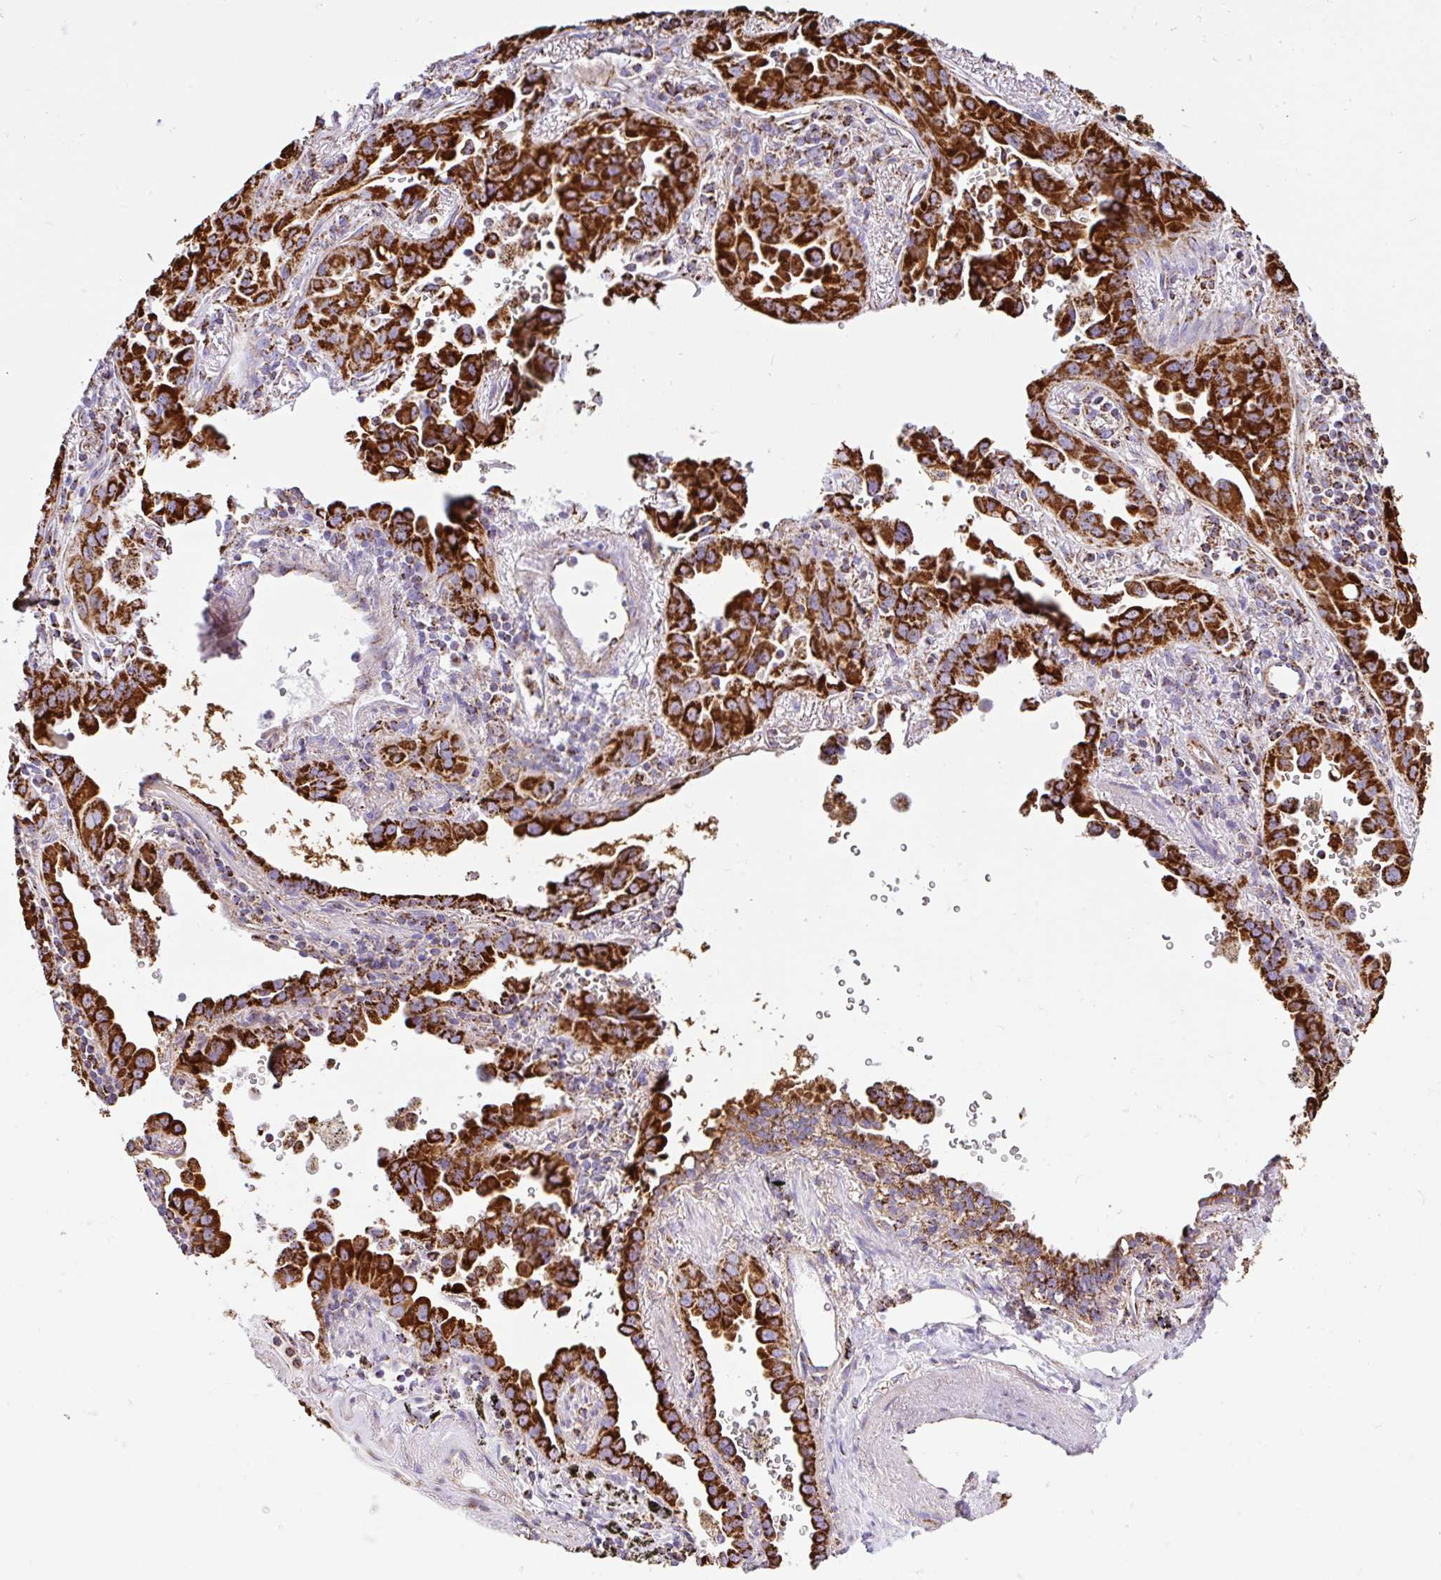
{"staining": {"intensity": "strong", "quantity": ">75%", "location": "cytoplasmic/membranous"}, "tissue": "lung cancer", "cell_type": "Tumor cells", "image_type": "cancer", "snomed": [{"axis": "morphology", "description": "Adenocarcinoma, NOS"}, {"axis": "topography", "description": "Lung"}], "caption": "A brown stain highlights strong cytoplasmic/membranous staining of a protein in human lung adenocarcinoma tumor cells.", "gene": "ANKRD33B", "patient": {"sex": "male", "age": 68}}